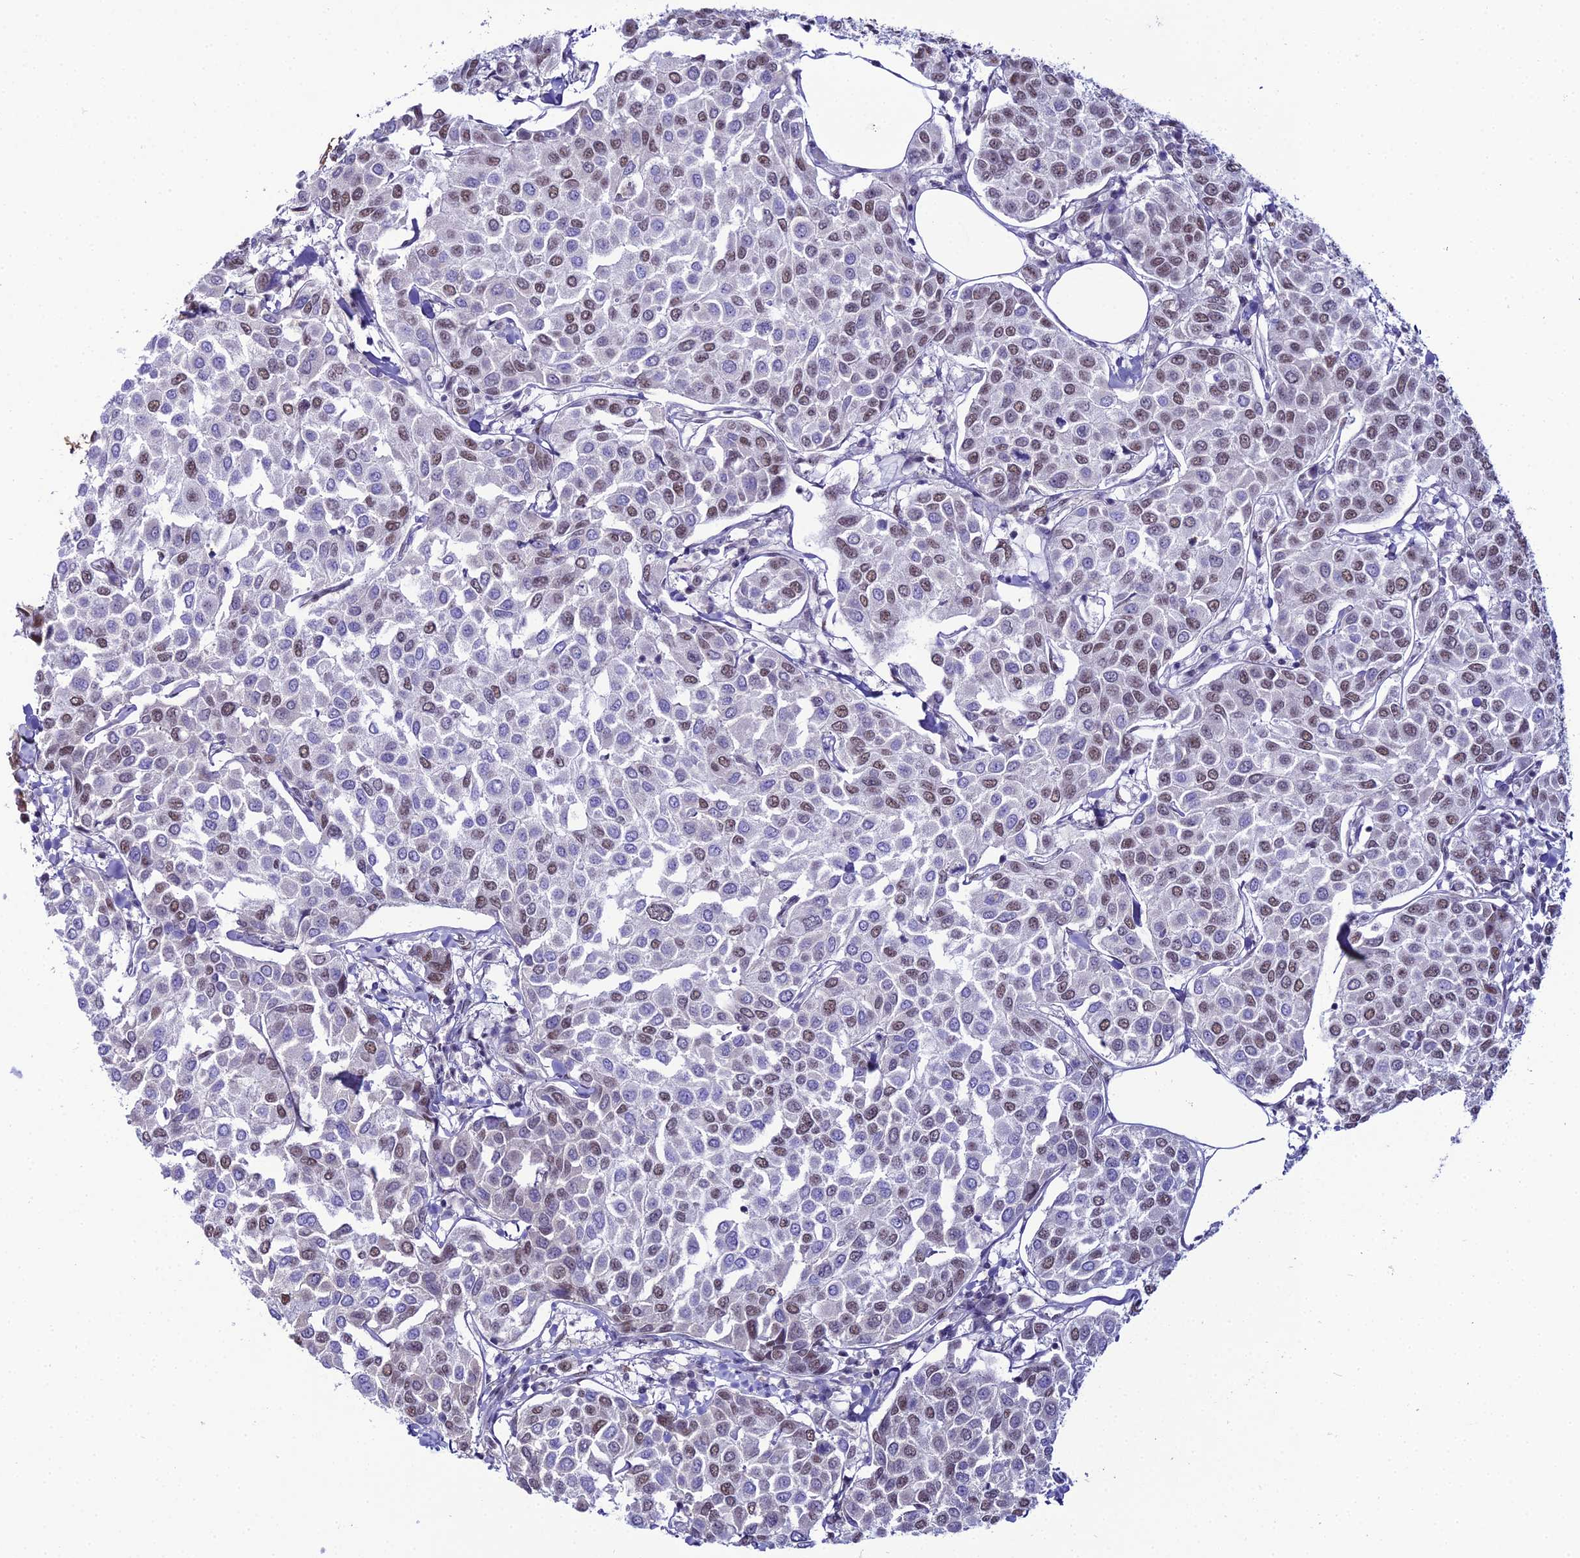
{"staining": {"intensity": "weak", "quantity": "25%-75%", "location": "nuclear"}, "tissue": "breast cancer", "cell_type": "Tumor cells", "image_type": "cancer", "snomed": [{"axis": "morphology", "description": "Duct carcinoma"}, {"axis": "topography", "description": "Breast"}], "caption": "Weak nuclear expression for a protein is appreciated in about 25%-75% of tumor cells of breast cancer (infiltrating ductal carcinoma) using immunohistochemistry.", "gene": "RBM12", "patient": {"sex": "female", "age": 55}}